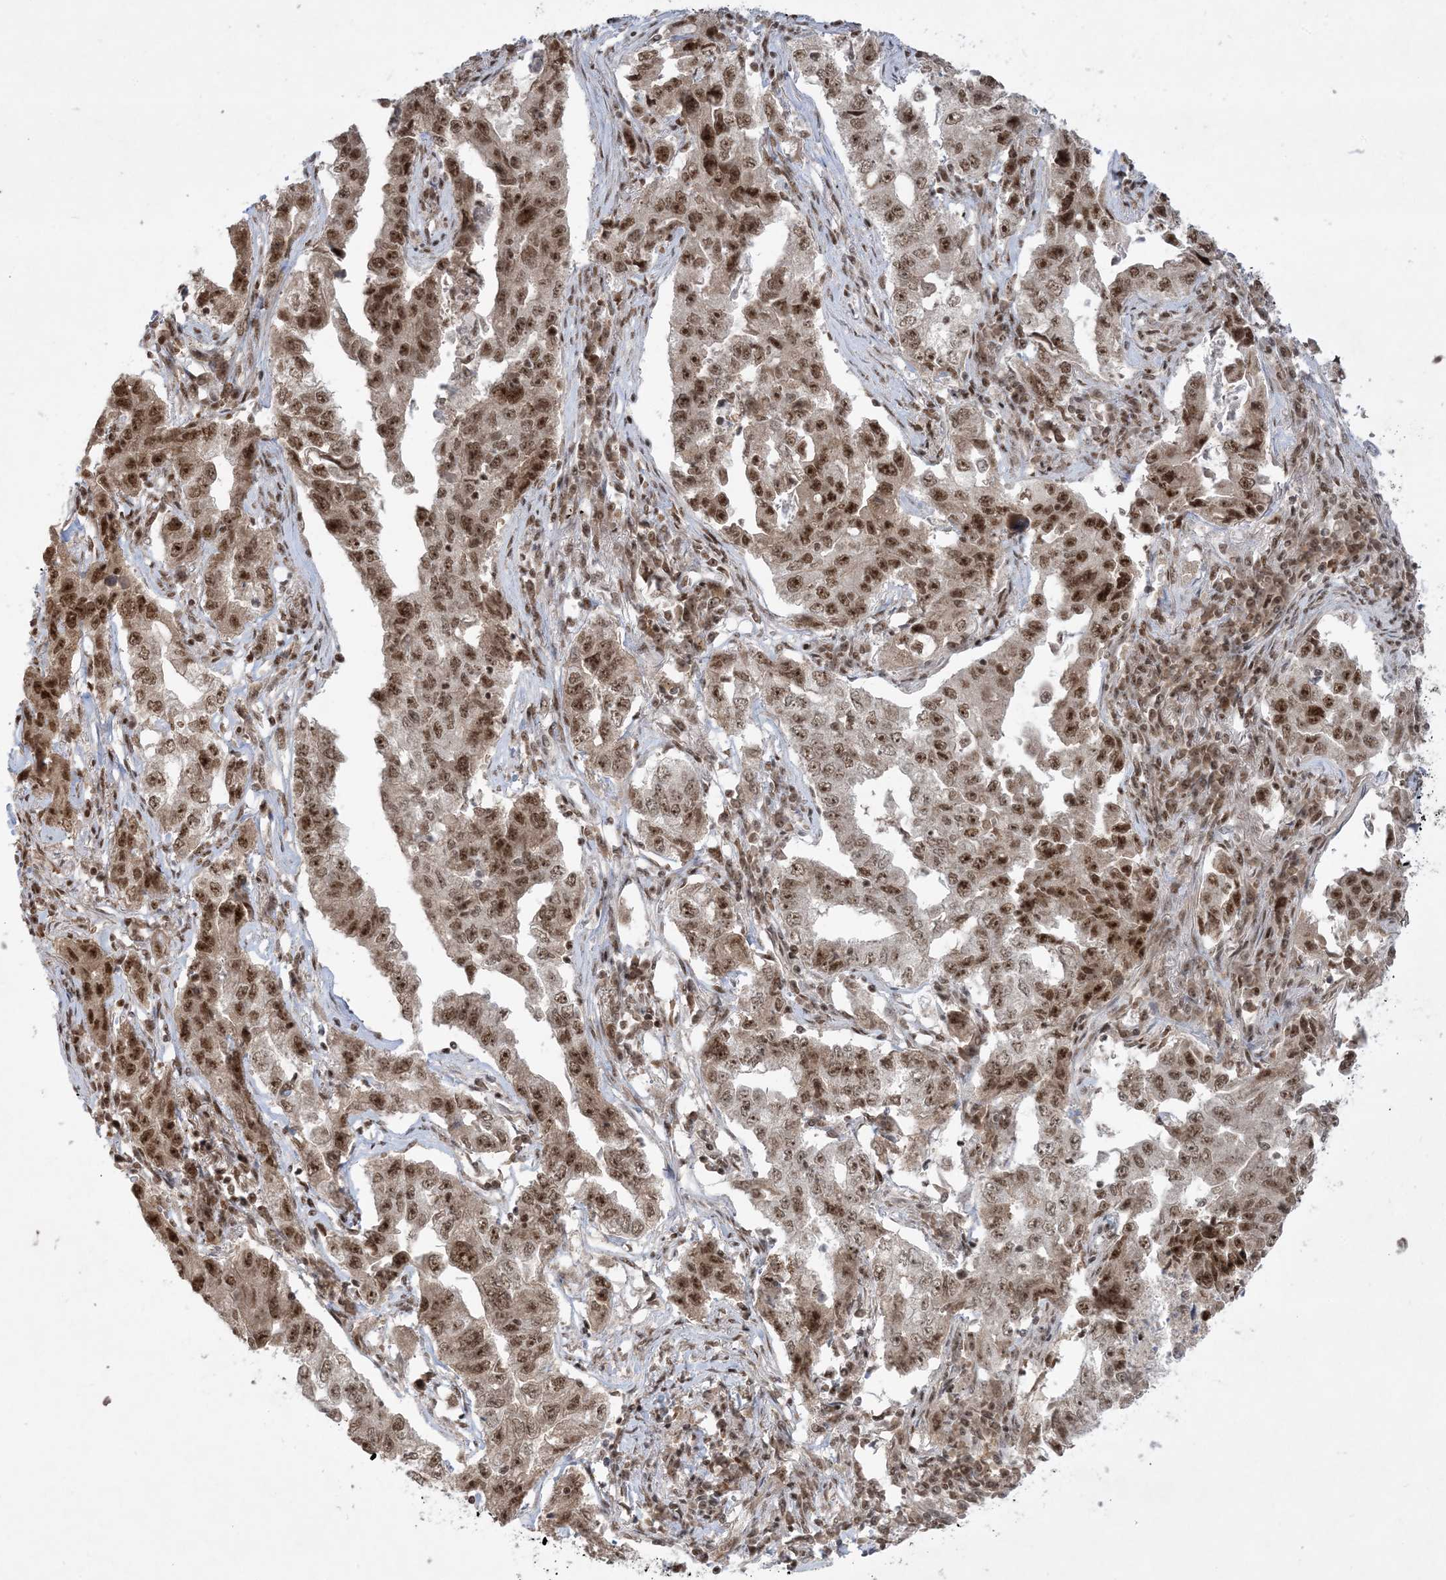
{"staining": {"intensity": "strong", "quantity": ">75%", "location": "nuclear"}, "tissue": "lung cancer", "cell_type": "Tumor cells", "image_type": "cancer", "snomed": [{"axis": "morphology", "description": "Adenocarcinoma, NOS"}, {"axis": "topography", "description": "Lung"}], "caption": "Strong nuclear positivity is seen in approximately >75% of tumor cells in lung cancer. (IHC, brightfield microscopy, high magnification).", "gene": "PPIL2", "patient": {"sex": "female", "age": 51}}